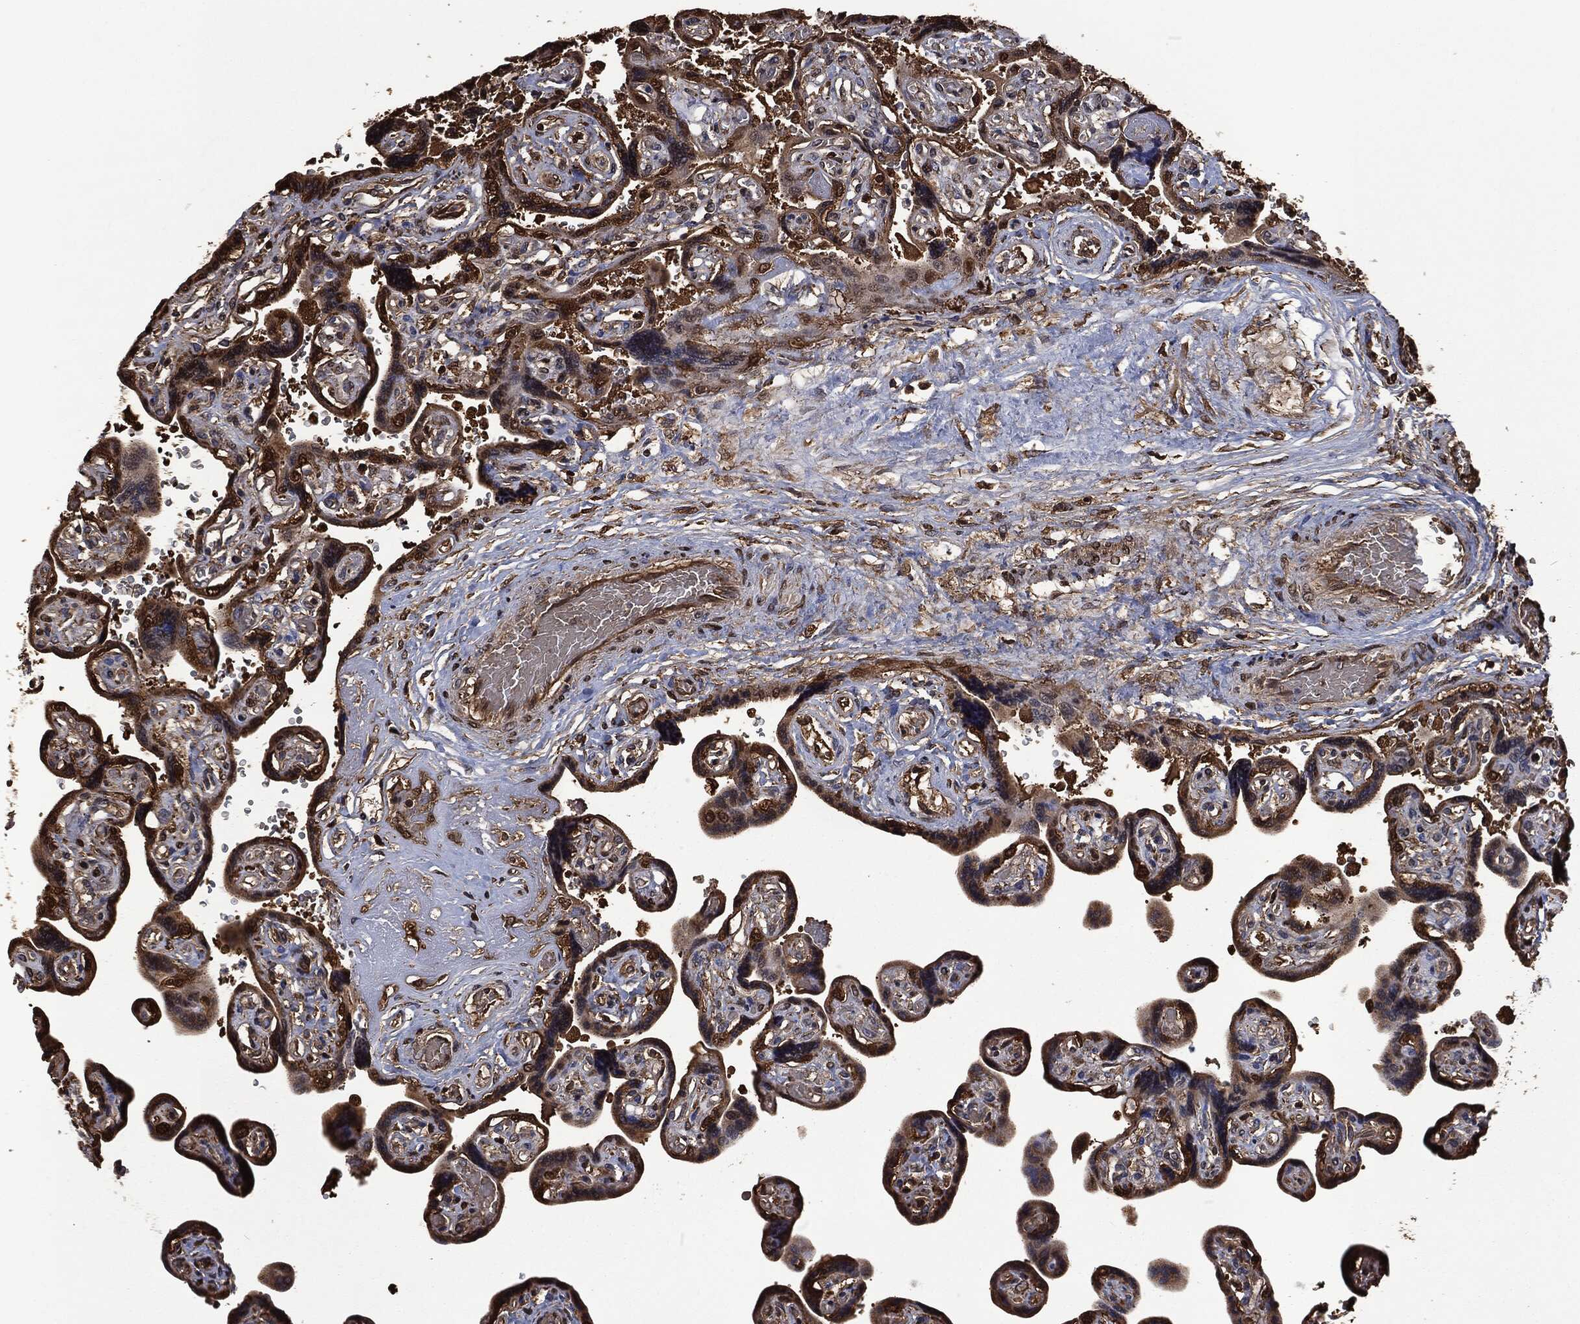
{"staining": {"intensity": "strong", "quantity": ">75%", "location": "cytoplasmic/membranous"}, "tissue": "placenta", "cell_type": "Decidual cells", "image_type": "normal", "snomed": [{"axis": "morphology", "description": "Normal tissue, NOS"}, {"axis": "topography", "description": "Placenta"}], "caption": "Approximately >75% of decidual cells in unremarkable placenta show strong cytoplasmic/membranous protein staining as visualized by brown immunohistochemical staining.", "gene": "PRDX4", "patient": {"sex": "female", "age": 32}}